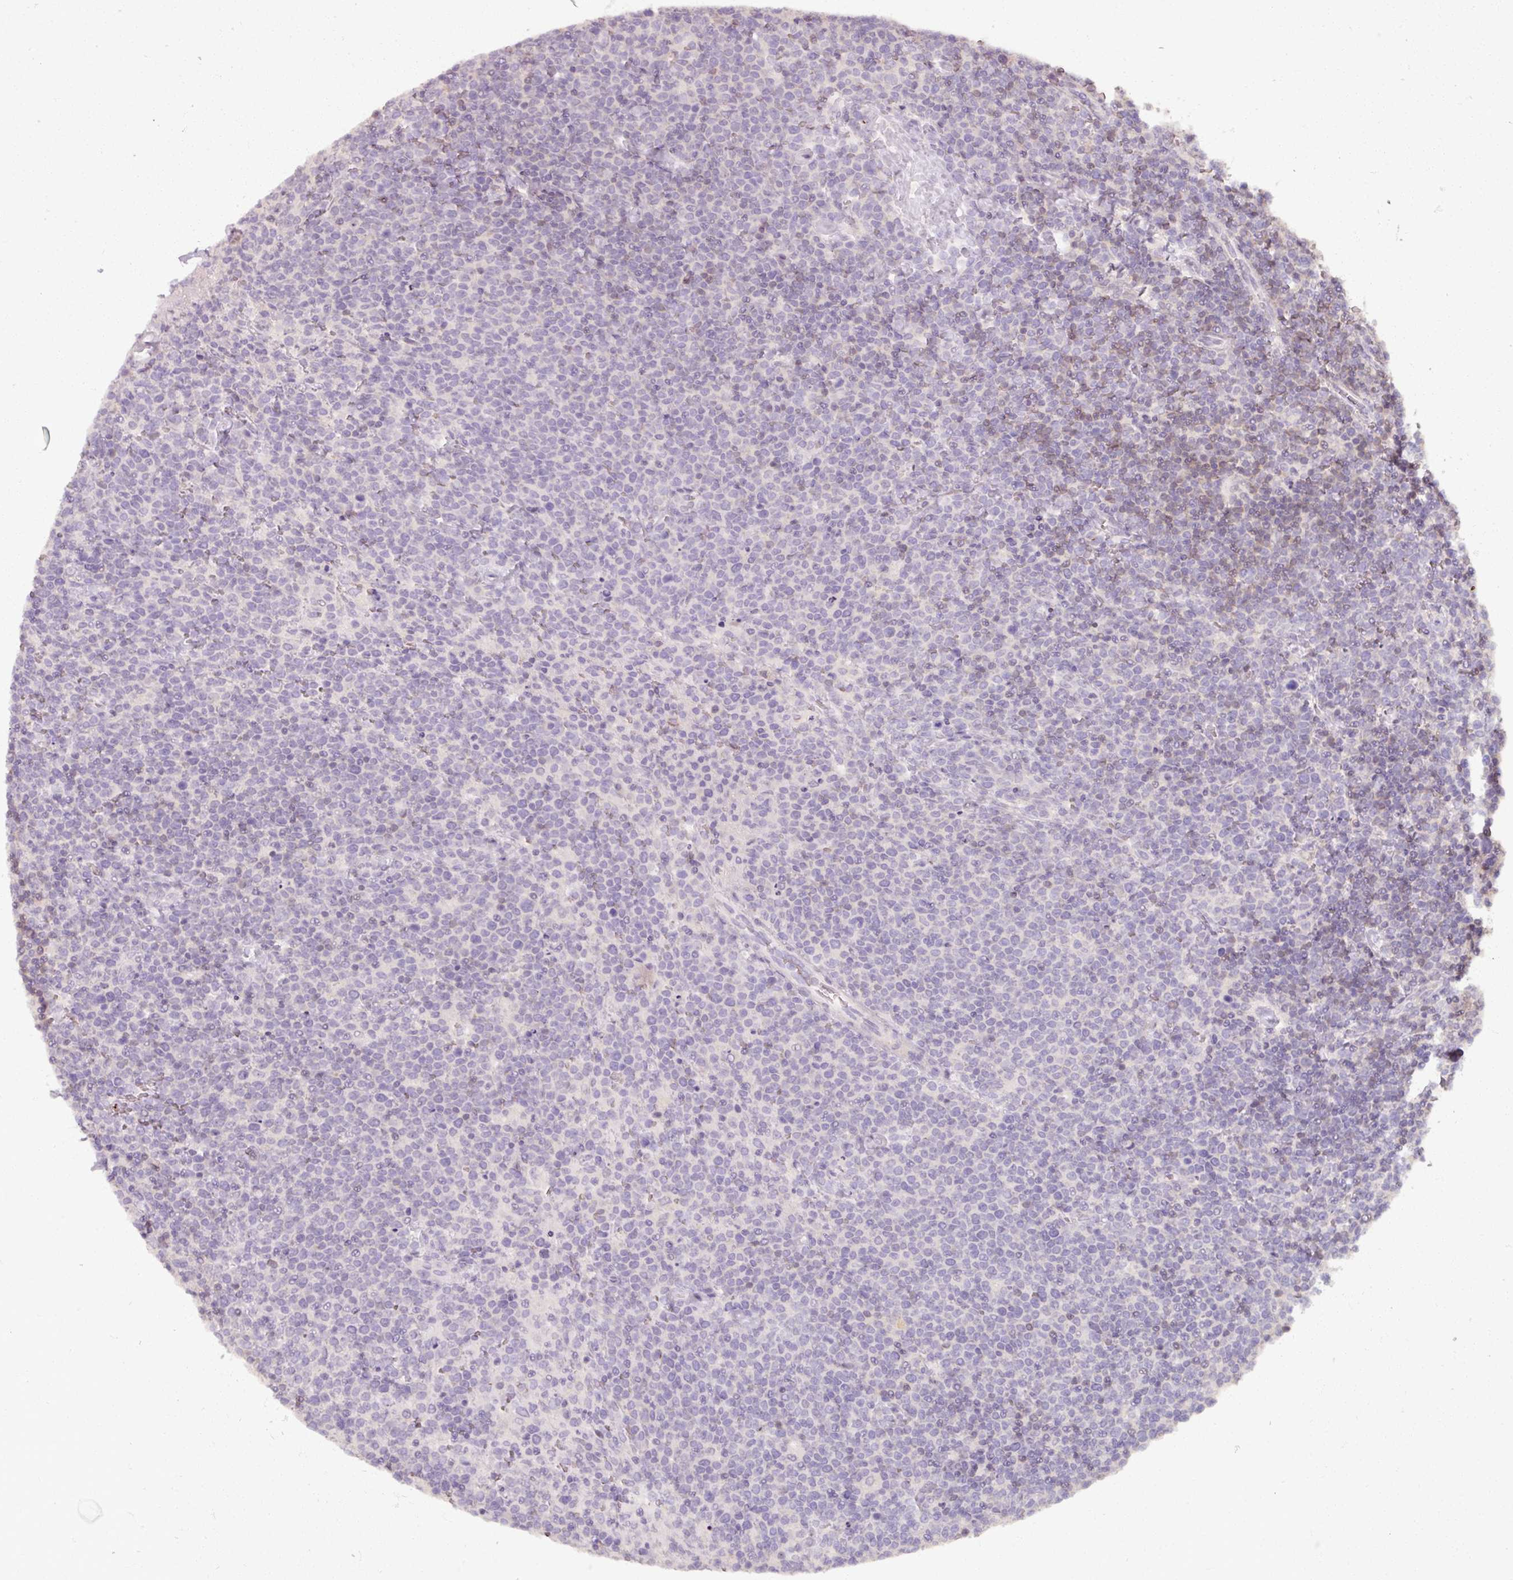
{"staining": {"intensity": "negative", "quantity": "none", "location": "none"}, "tissue": "lymphoma", "cell_type": "Tumor cells", "image_type": "cancer", "snomed": [{"axis": "morphology", "description": "Malignant lymphoma, non-Hodgkin's type, High grade"}, {"axis": "topography", "description": "Lymph node"}], "caption": "Tumor cells are negative for protein expression in human malignant lymphoma, non-Hodgkin's type (high-grade).", "gene": "PNMA6A", "patient": {"sex": "male", "age": 61}}